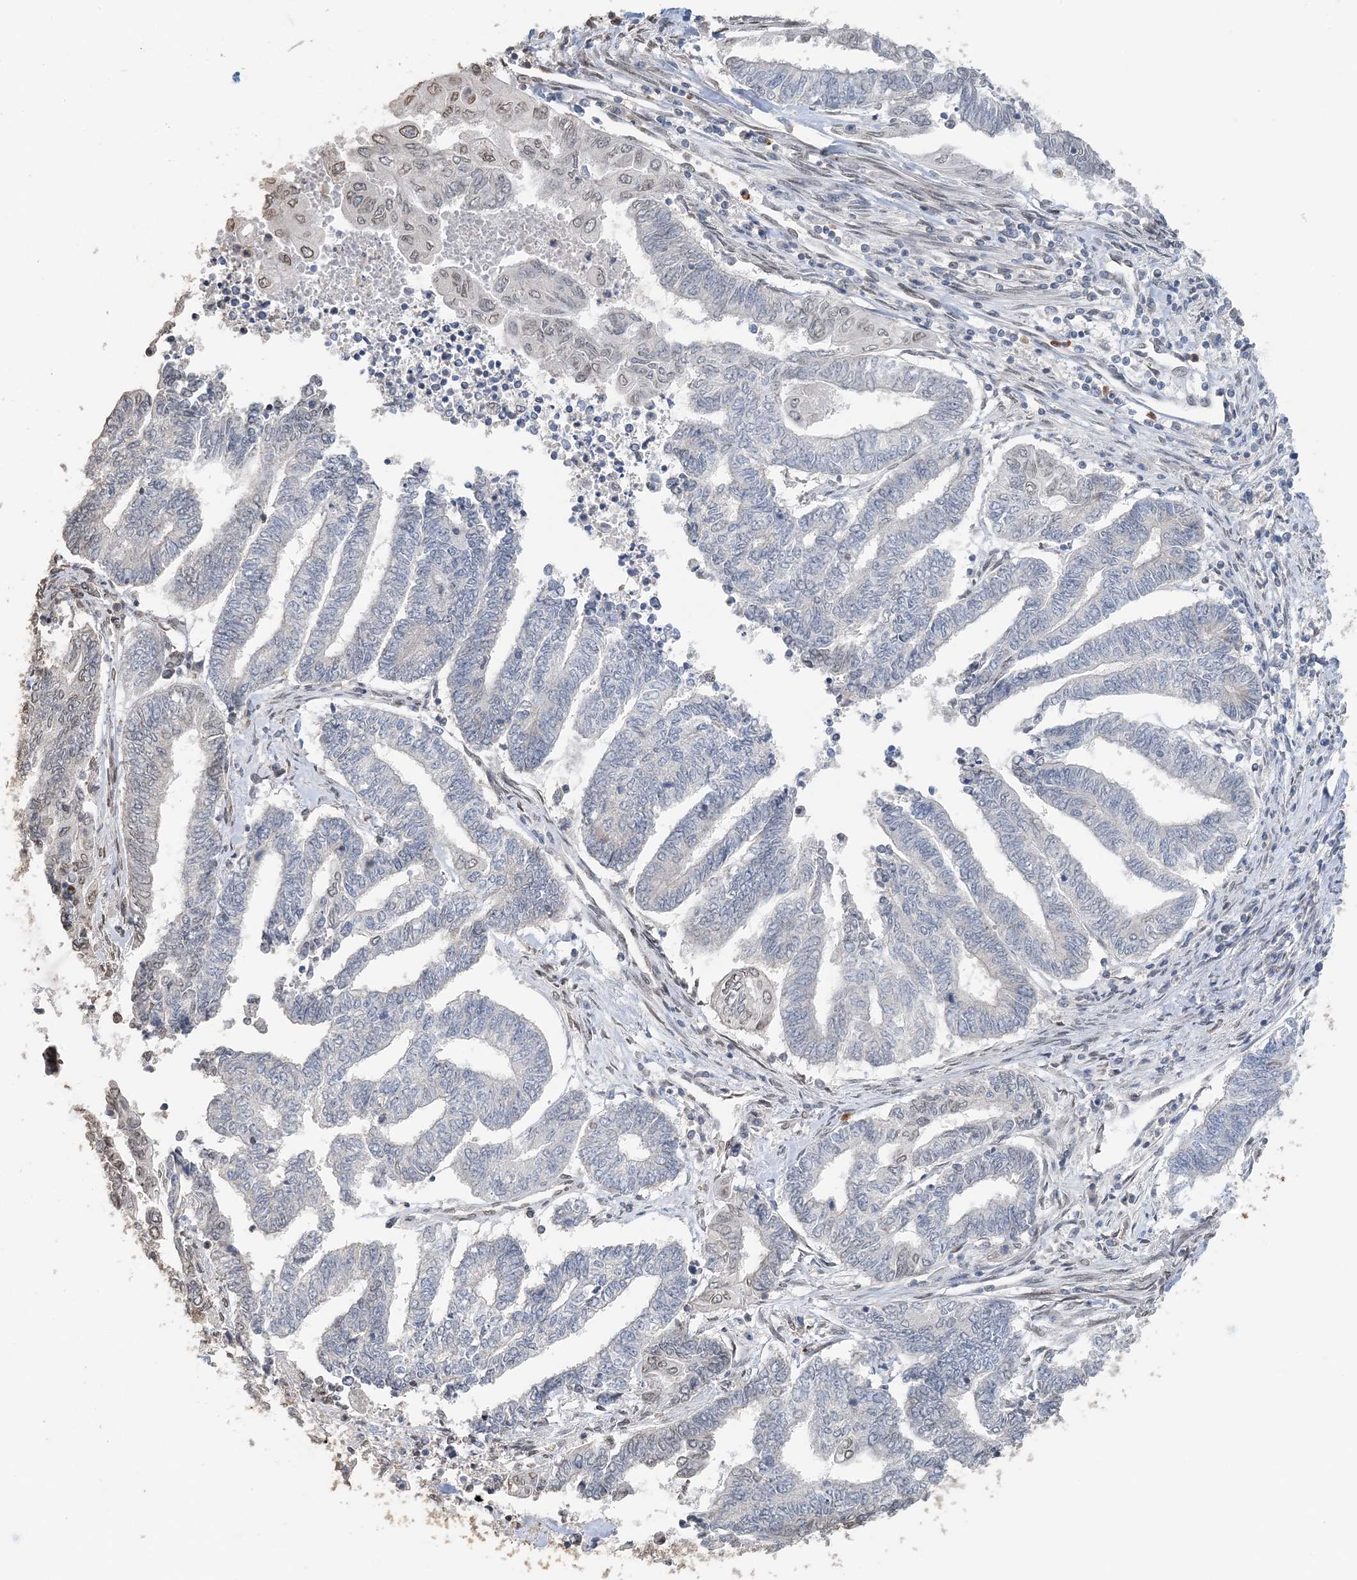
{"staining": {"intensity": "negative", "quantity": "none", "location": "none"}, "tissue": "endometrial cancer", "cell_type": "Tumor cells", "image_type": "cancer", "snomed": [{"axis": "morphology", "description": "Adenocarcinoma, NOS"}, {"axis": "topography", "description": "Uterus"}, {"axis": "topography", "description": "Endometrium"}], "caption": "Image shows no significant protein positivity in tumor cells of endometrial cancer (adenocarcinoma).", "gene": "FAM110A", "patient": {"sex": "female", "age": 70}}